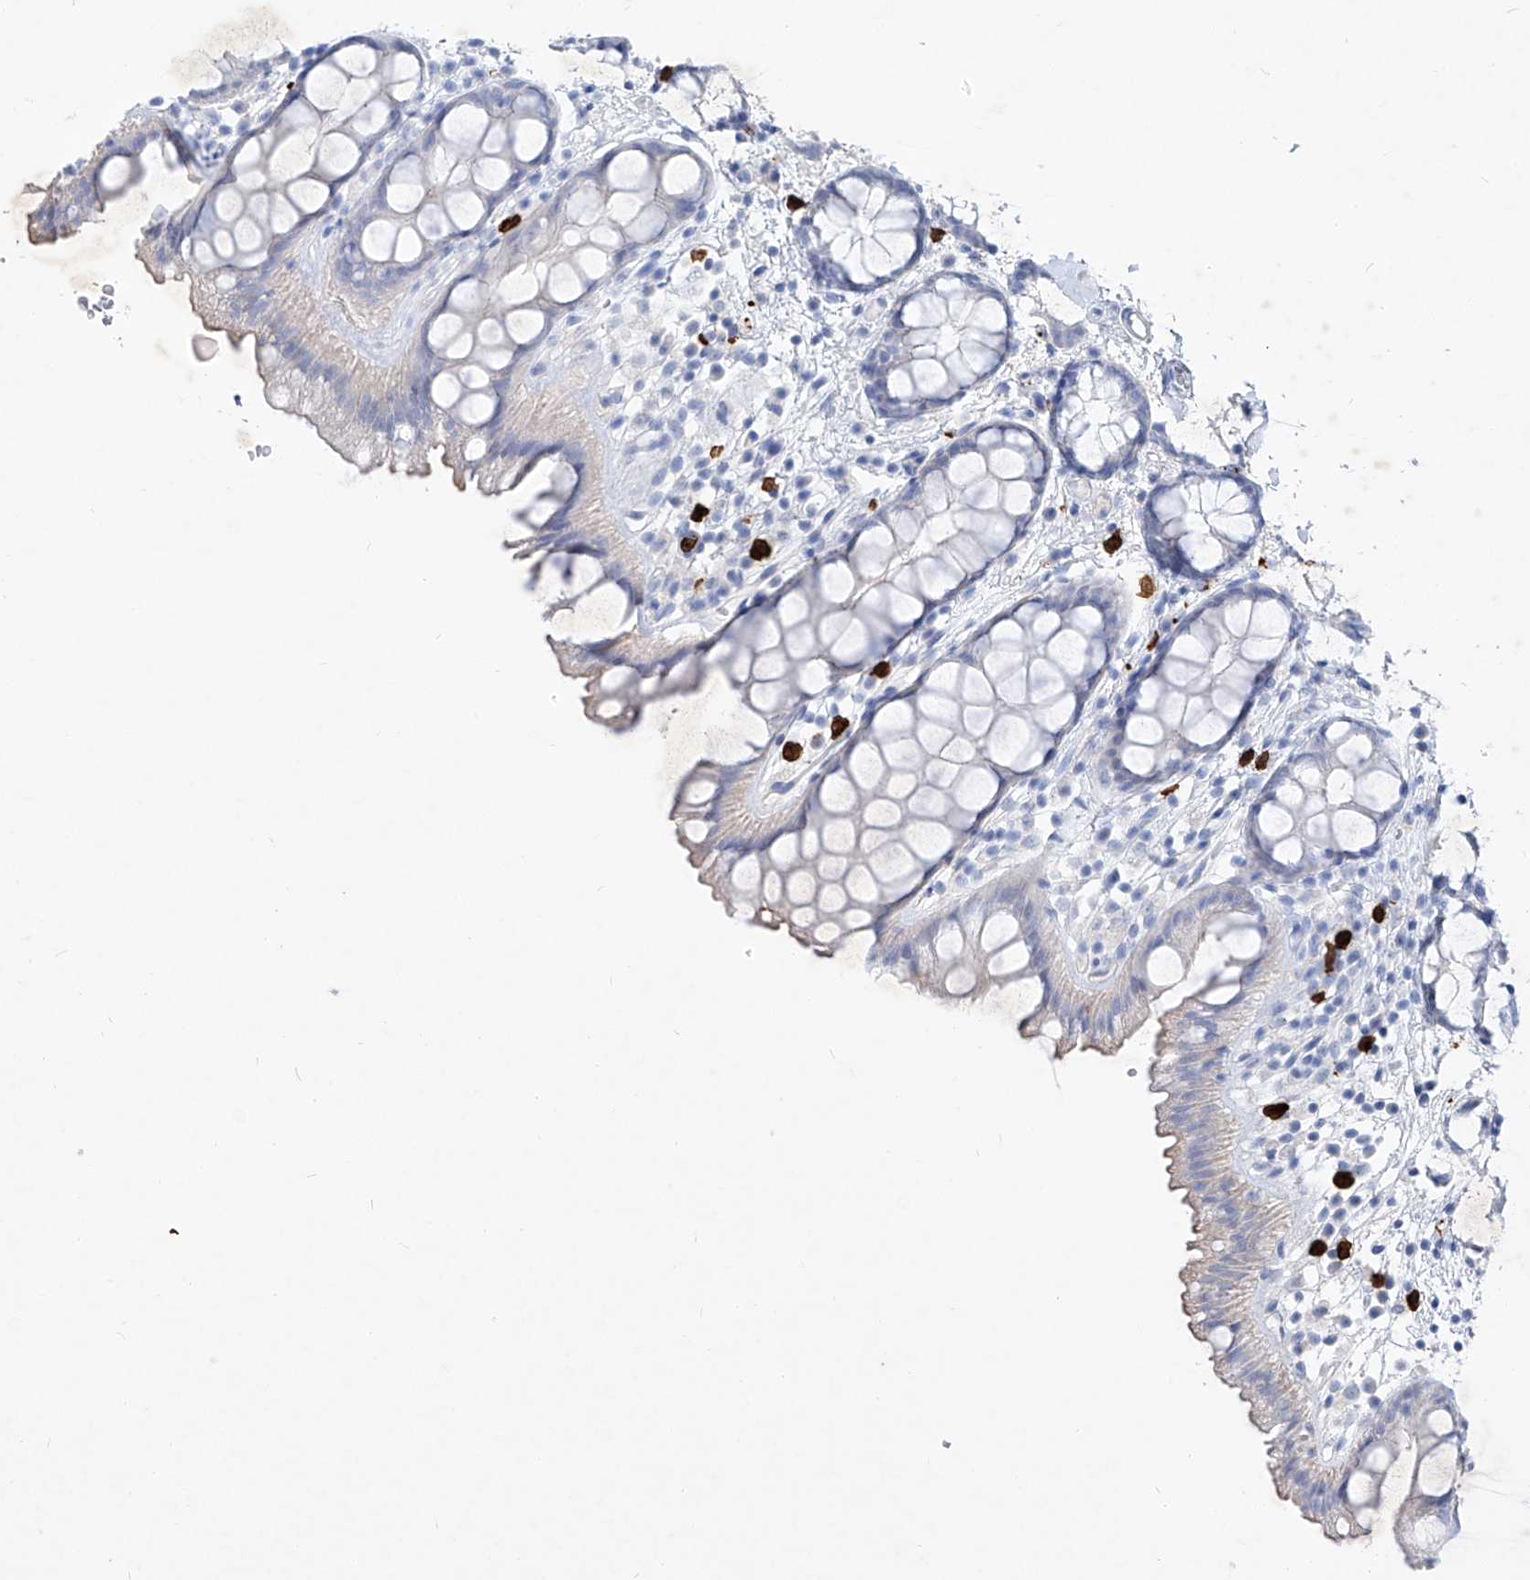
{"staining": {"intensity": "negative", "quantity": "none", "location": "none"}, "tissue": "rectum", "cell_type": "Glandular cells", "image_type": "normal", "snomed": [{"axis": "morphology", "description": "Normal tissue, NOS"}, {"axis": "topography", "description": "Rectum"}], "caption": "Immunohistochemistry (IHC) micrograph of unremarkable rectum: rectum stained with DAB (3,3'-diaminobenzidine) demonstrates no significant protein positivity in glandular cells. (Brightfield microscopy of DAB IHC at high magnification).", "gene": "FRS3", "patient": {"sex": "female", "age": 65}}